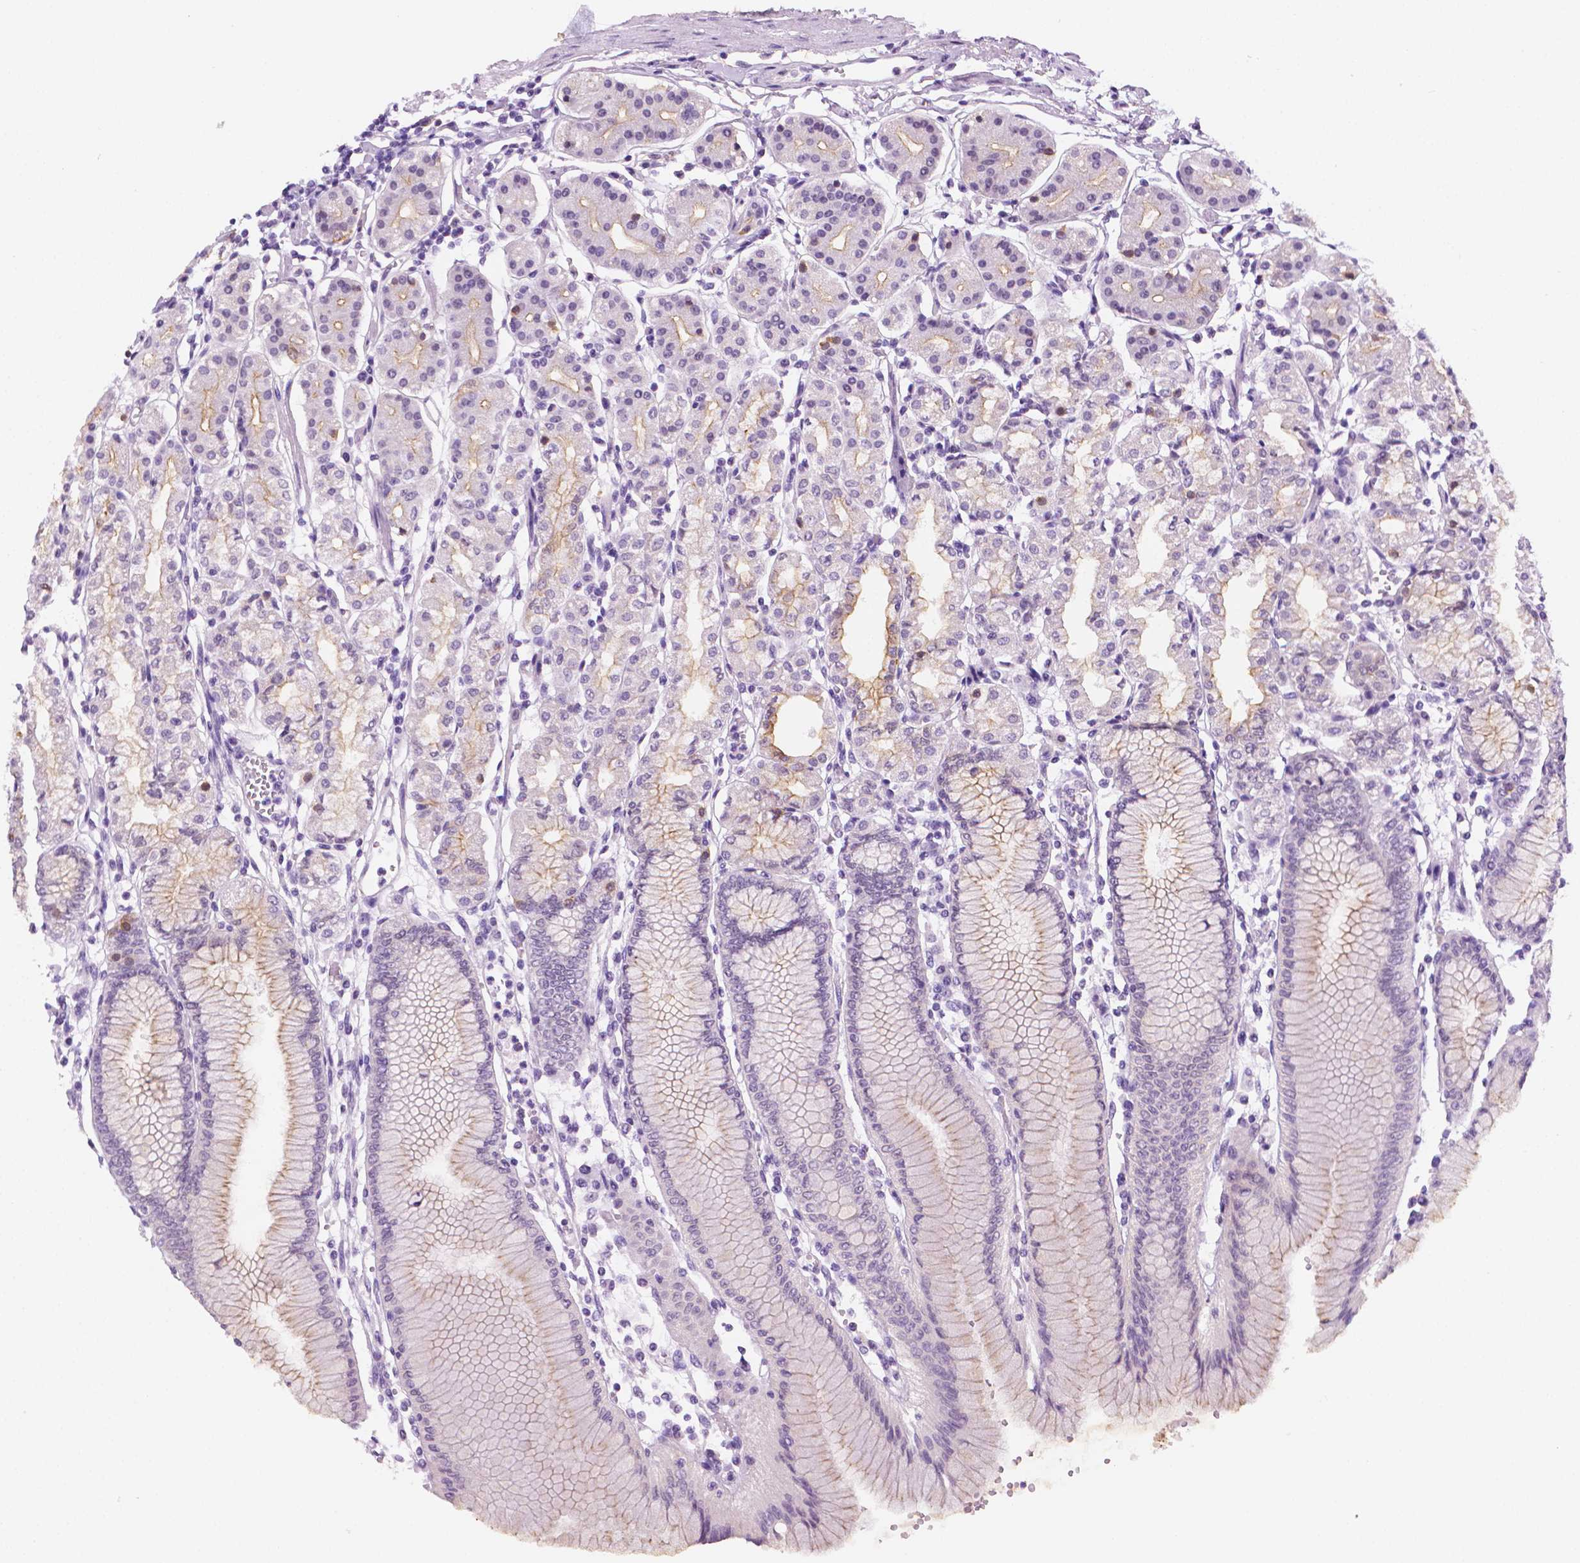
{"staining": {"intensity": "moderate", "quantity": "<25%", "location": "cytoplasmic/membranous"}, "tissue": "stomach", "cell_type": "Glandular cells", "image_type": "normal", "snomed": [{"axis": "morphology", "description": "Normal tissue, NOS"}, {"axis": "topography", "description": "Skeletal muscle"}, {"axis": "topography", "description": "Stomach"}], "caption": "Protein staining of unremarkable stomach shows moderate cytoplasmic/membranous positivity in about <25% of glandular cells.", "gene": "PPL", "patient": {"sex": "female", "age": 57}}